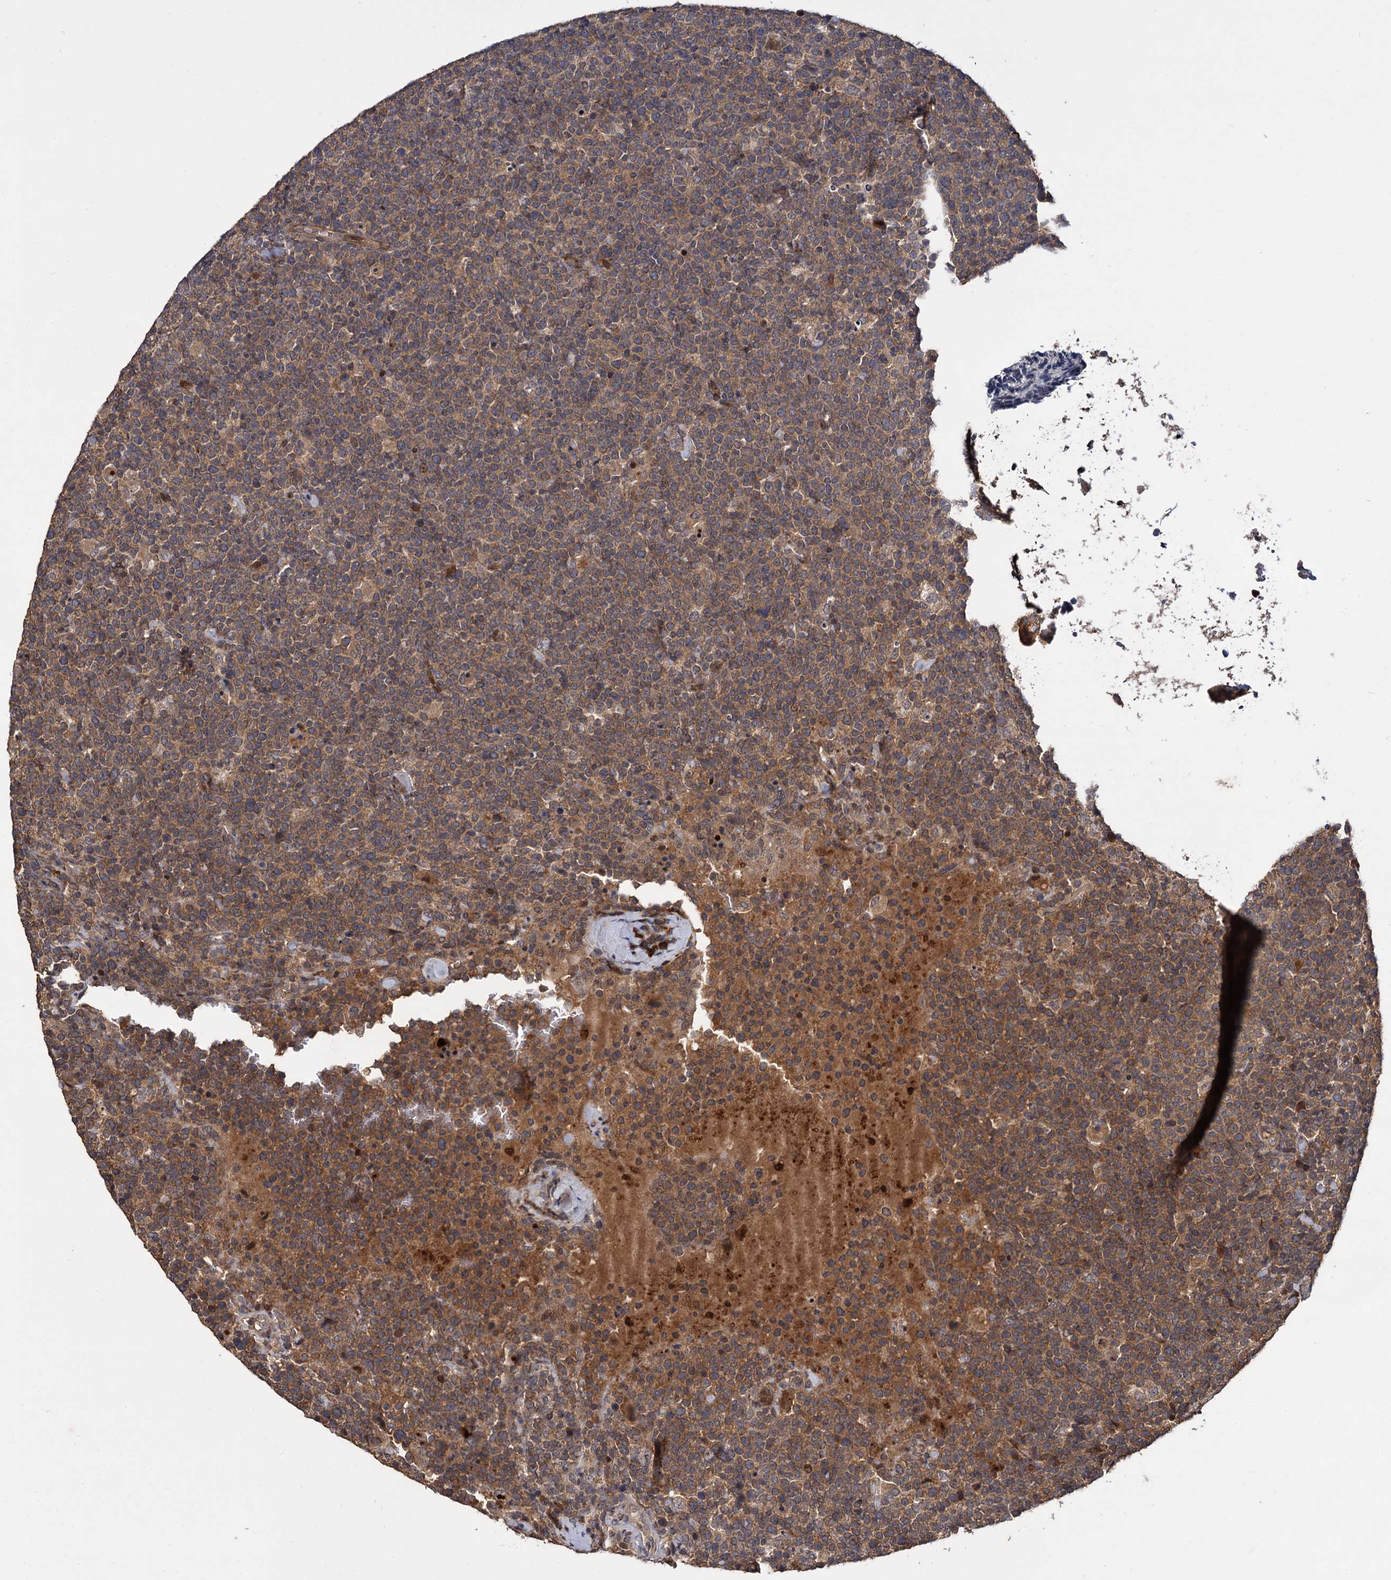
{"staining": {"intensity": "moderate", "quantity": ">75%", "location": "cytoplasmic/membranous"}, "tissue": "lymphoma", "cell_type": "Tumor cells", "image_type": "cancer", "snomed": [{"axis": "morphology", "description": "Malignant lymphoma, non-Hodgkin's type, High grade"}, {"axis": "topography", "description": "Lymph node"}], "caption": "Human lymphoma stained with a protein marker demonstrates moderate staining in tumor cells.", "gene": "INPPL1", "patient": {"sex": "male", "age": 61}}